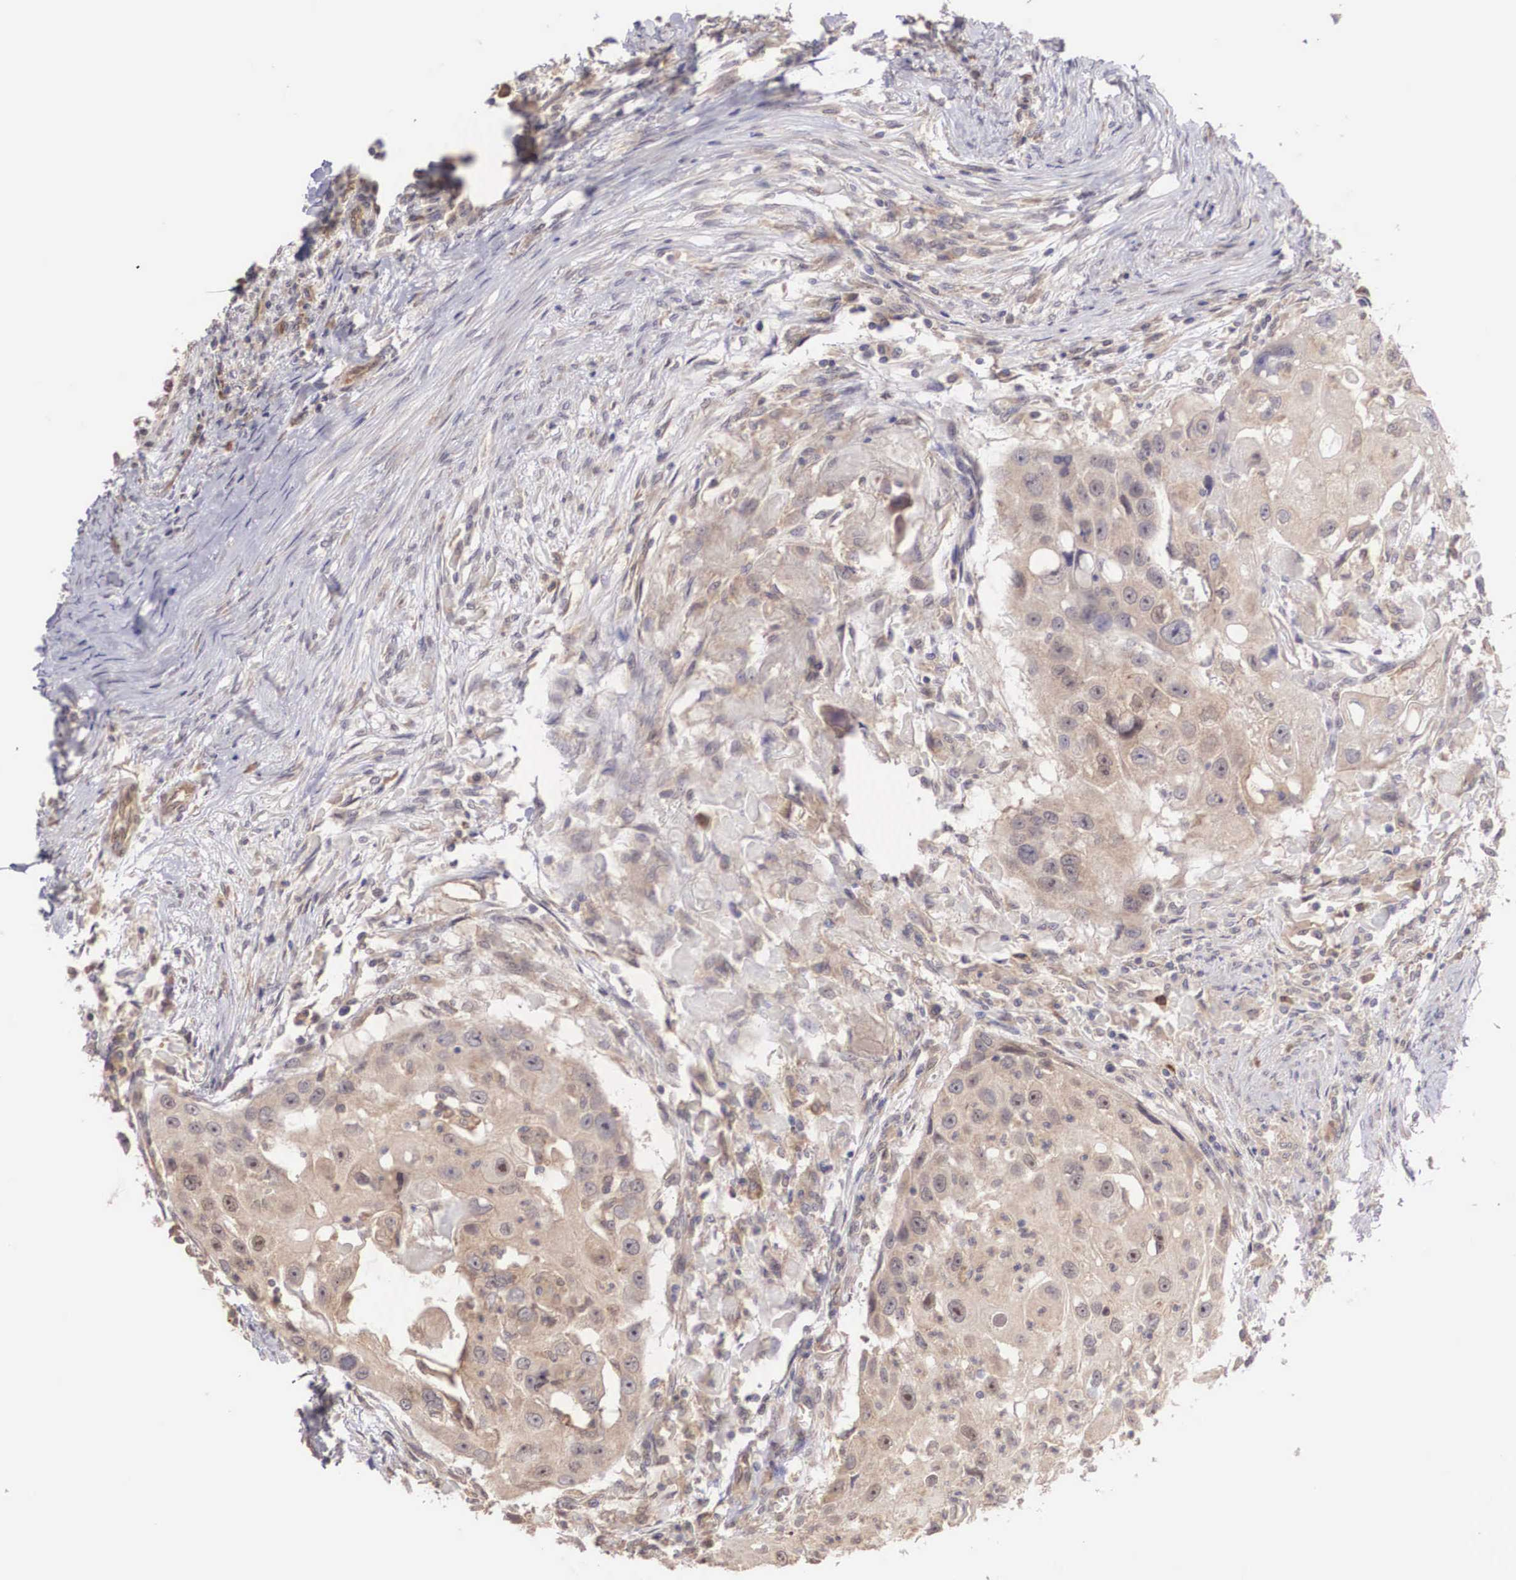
{"staining": {"intensity": "weak", "quantity": ">75%", "location": "cytoplasmic/membranous"}, "tissue": "head and neck cancer", "cell_type": "Tumor cells", "image_type": "cancer", "snomed": [{"axis": "morphology", "description": "Squamous cell carcinoma, NOS"}, {"axis": "topography", "description": "Head-Neck"}], "caption": "IHC of squamous cell carcinoma (head and neck) exhibits low levels of weak cytoplasmic/membranous staining in about >75% of tumor cells.", "gene": "DNAJB7", "patient": {"sex": "male", "age": 64}}